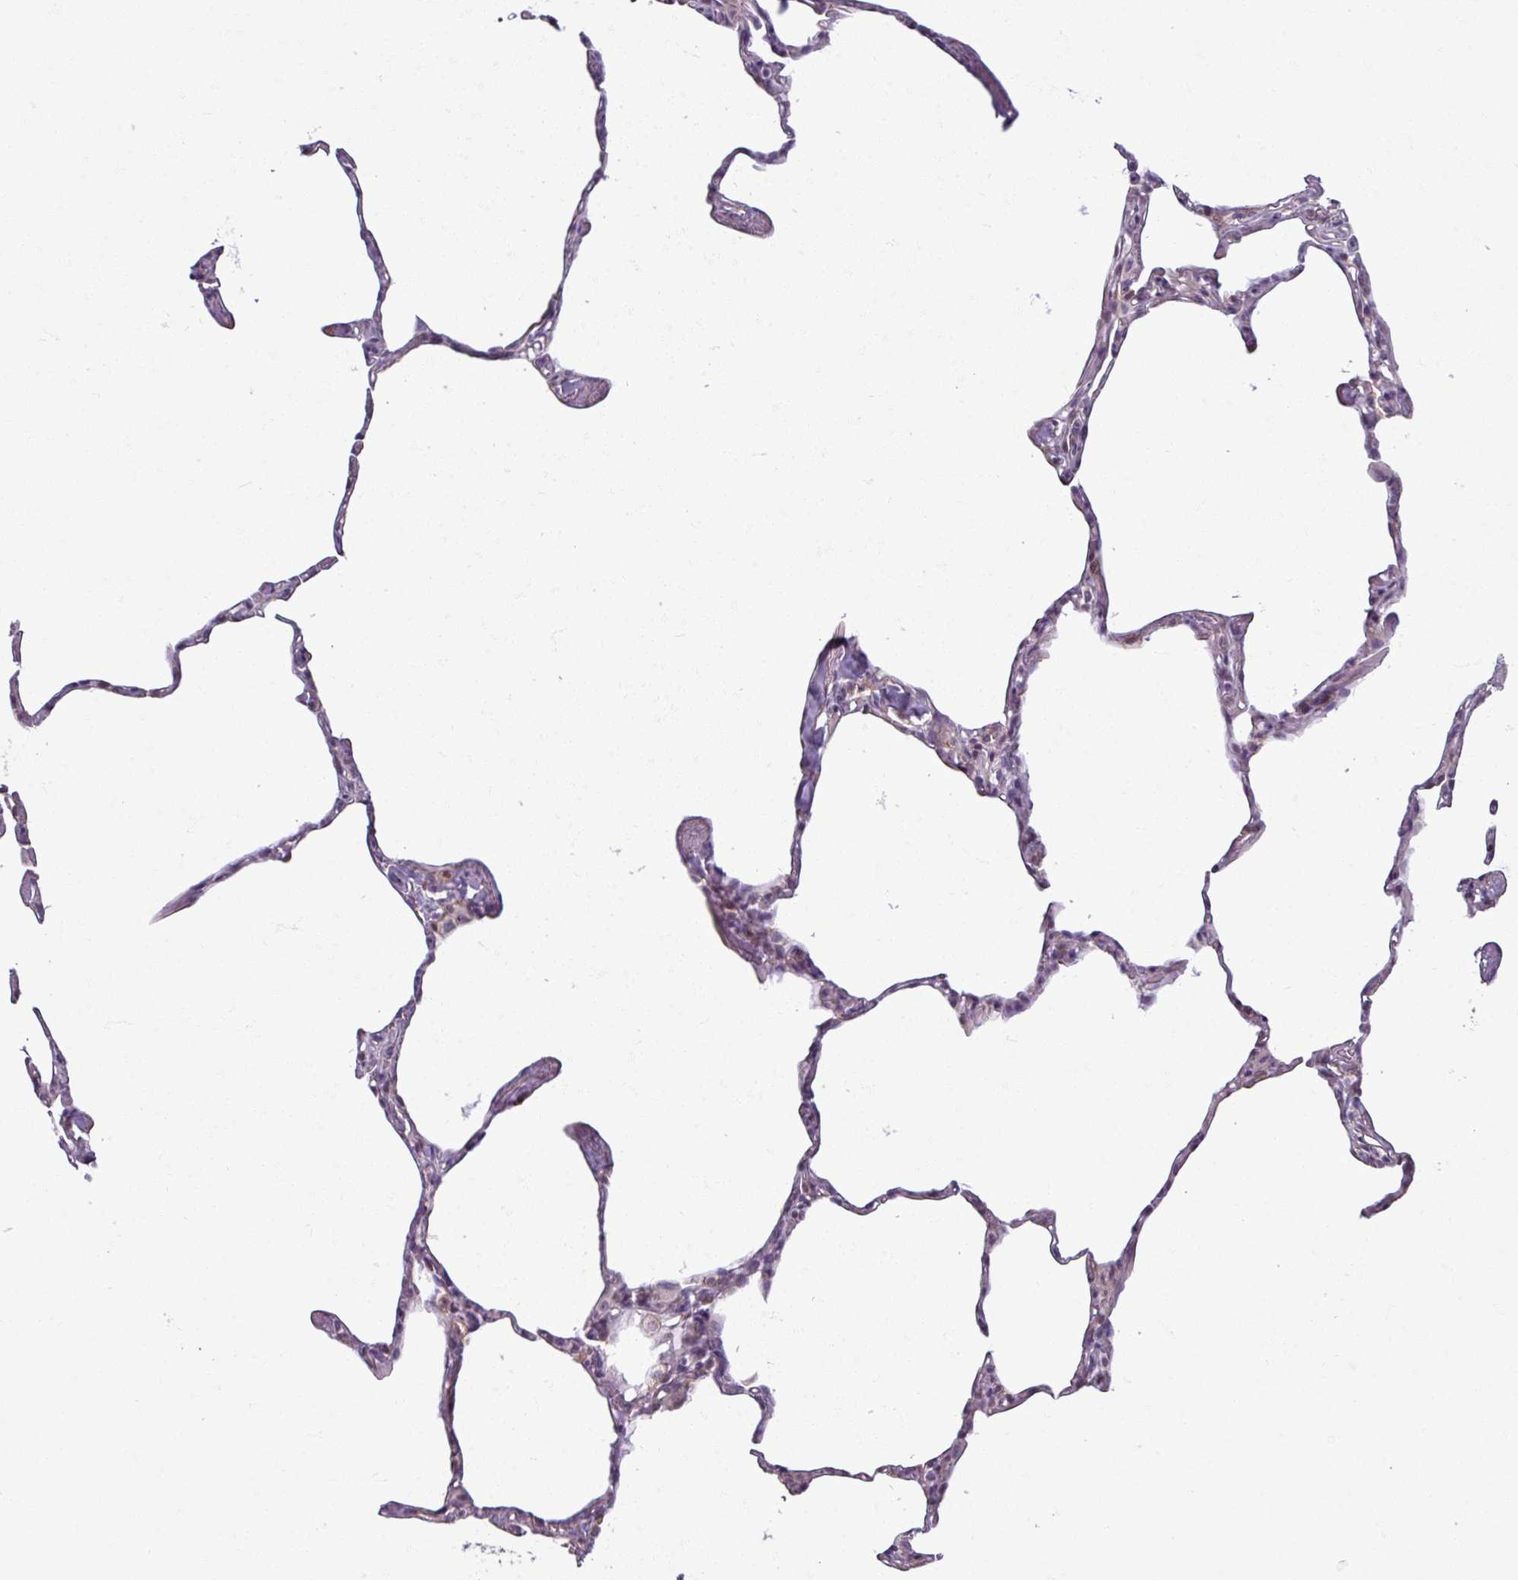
{"staining": {"intensity": "weak", "quantity": "25%-75%", "location": "cytoplasmic/membranous"}, "tissue": "lung", "cell_type": "Alveolar cells", "image_type": "normal", "snomed": [{"axis": "morphology", "description": "Normal tissue, NOS"}, {"axis": "topography", "description": "Lung"}], "caption": "Brown immunohistochemical staining in benign human lung displays weak cytoplasmic/membranous expression in about 25%-75% of alveolar cells.", "gene": "PNMA6A", "patient": {"sex": "male", "age": 65}}